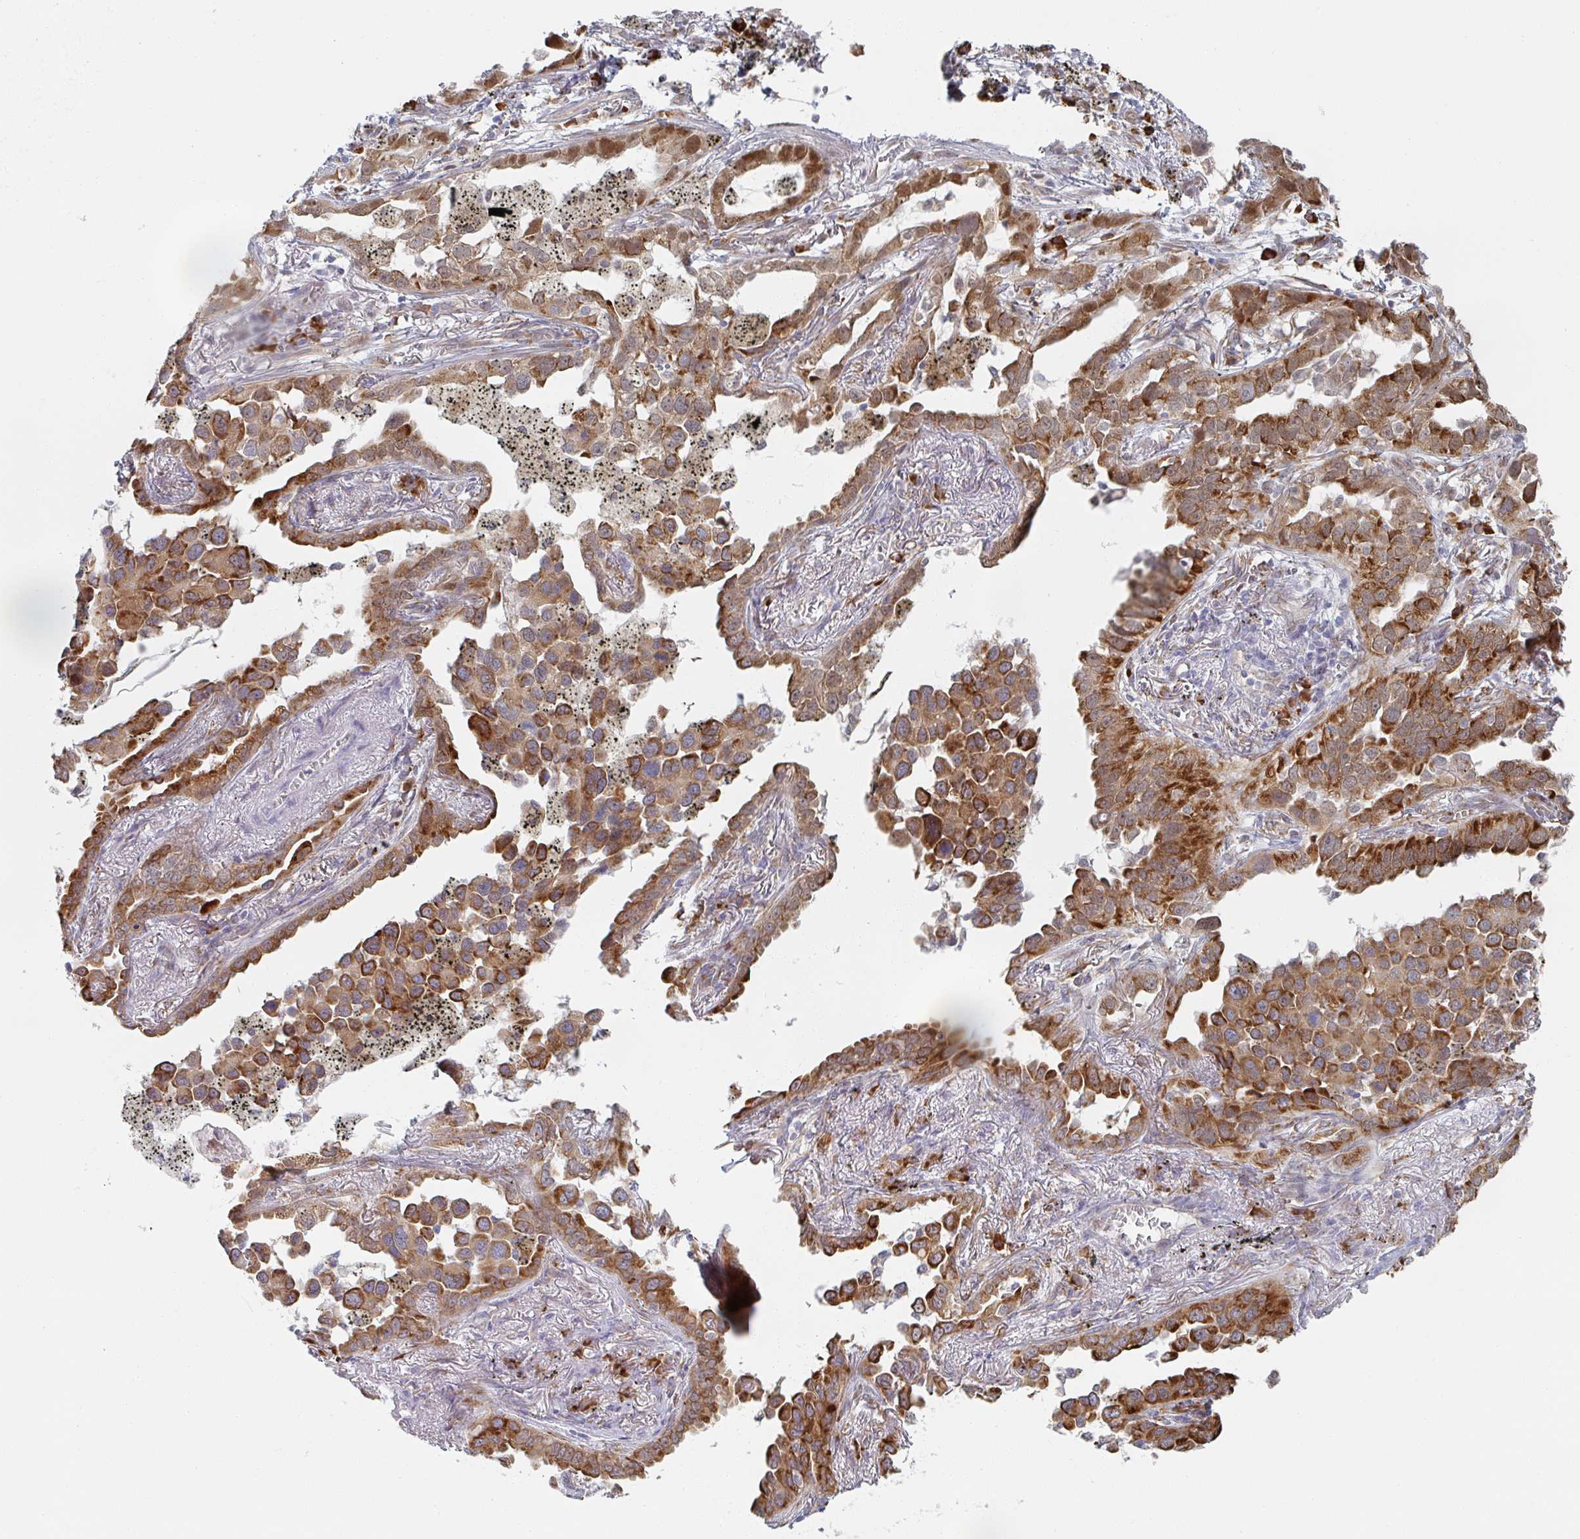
{"staining": {"intensity": "strong", "quantity": ">75%", "location": "cytoplasmic/membranous"}, "tissue": "lung cancer", "cell_type": "Tumor cells", "image_type": "cancer", "snomed": [{"axis": "morphology", "description": "Adenocarcinoma, NOS"}, {"axis": "topography", "description": "Lung"}], "caption": "IHC photomicrograph of lung cancer stained for a protein (brown), which reveals high levels of strong cytoplasmic/membranous positivity in approximately >75% of tumor cells.", "gene": "TRAPPC10", "patient": {"sex": "male", "age": 67}}